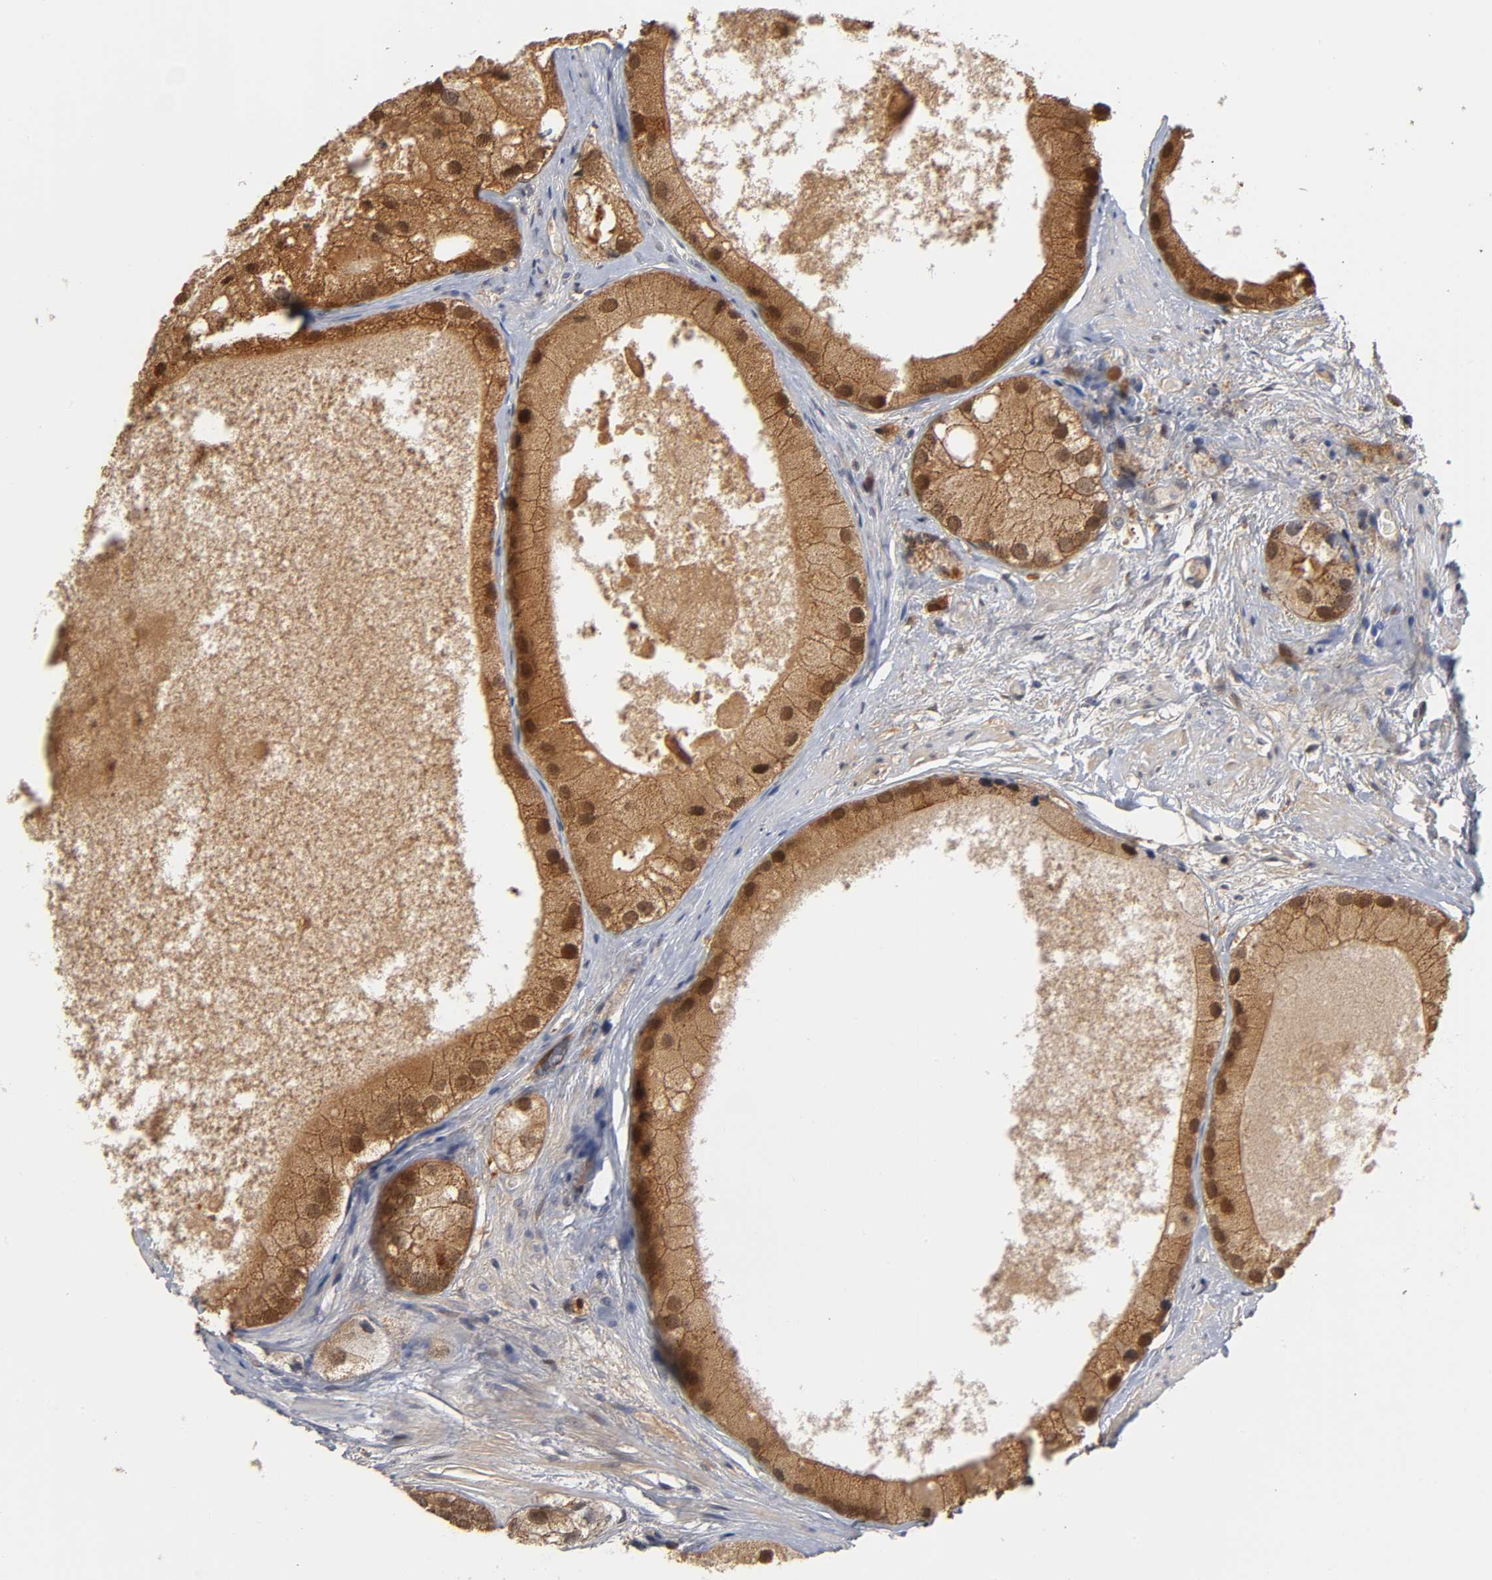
{"staining": {"intensity": "strong", "quantity": ">75%", "location": "cytoplasmic/membranous,nuclear"}, "tissue": "prostate cancer", "cell_type": "Tumor cells", "image_type": "cancer", "snomed": [{"axis": "morphology", "description": "Adenocarcinoma, Low grade"}, {"axis": "topography", "description": "Prostate"}], "caption": "An IHC image of neoplastic tissue is shown. Protein staining in brown shows strong cytoplasmic/membranous and nuclear positivity in adenocarcinoma (low-grade) (prostate) within tumor cells.", "gene": "GSTZ1", "patient": {"sex": "male", "age": 69}}